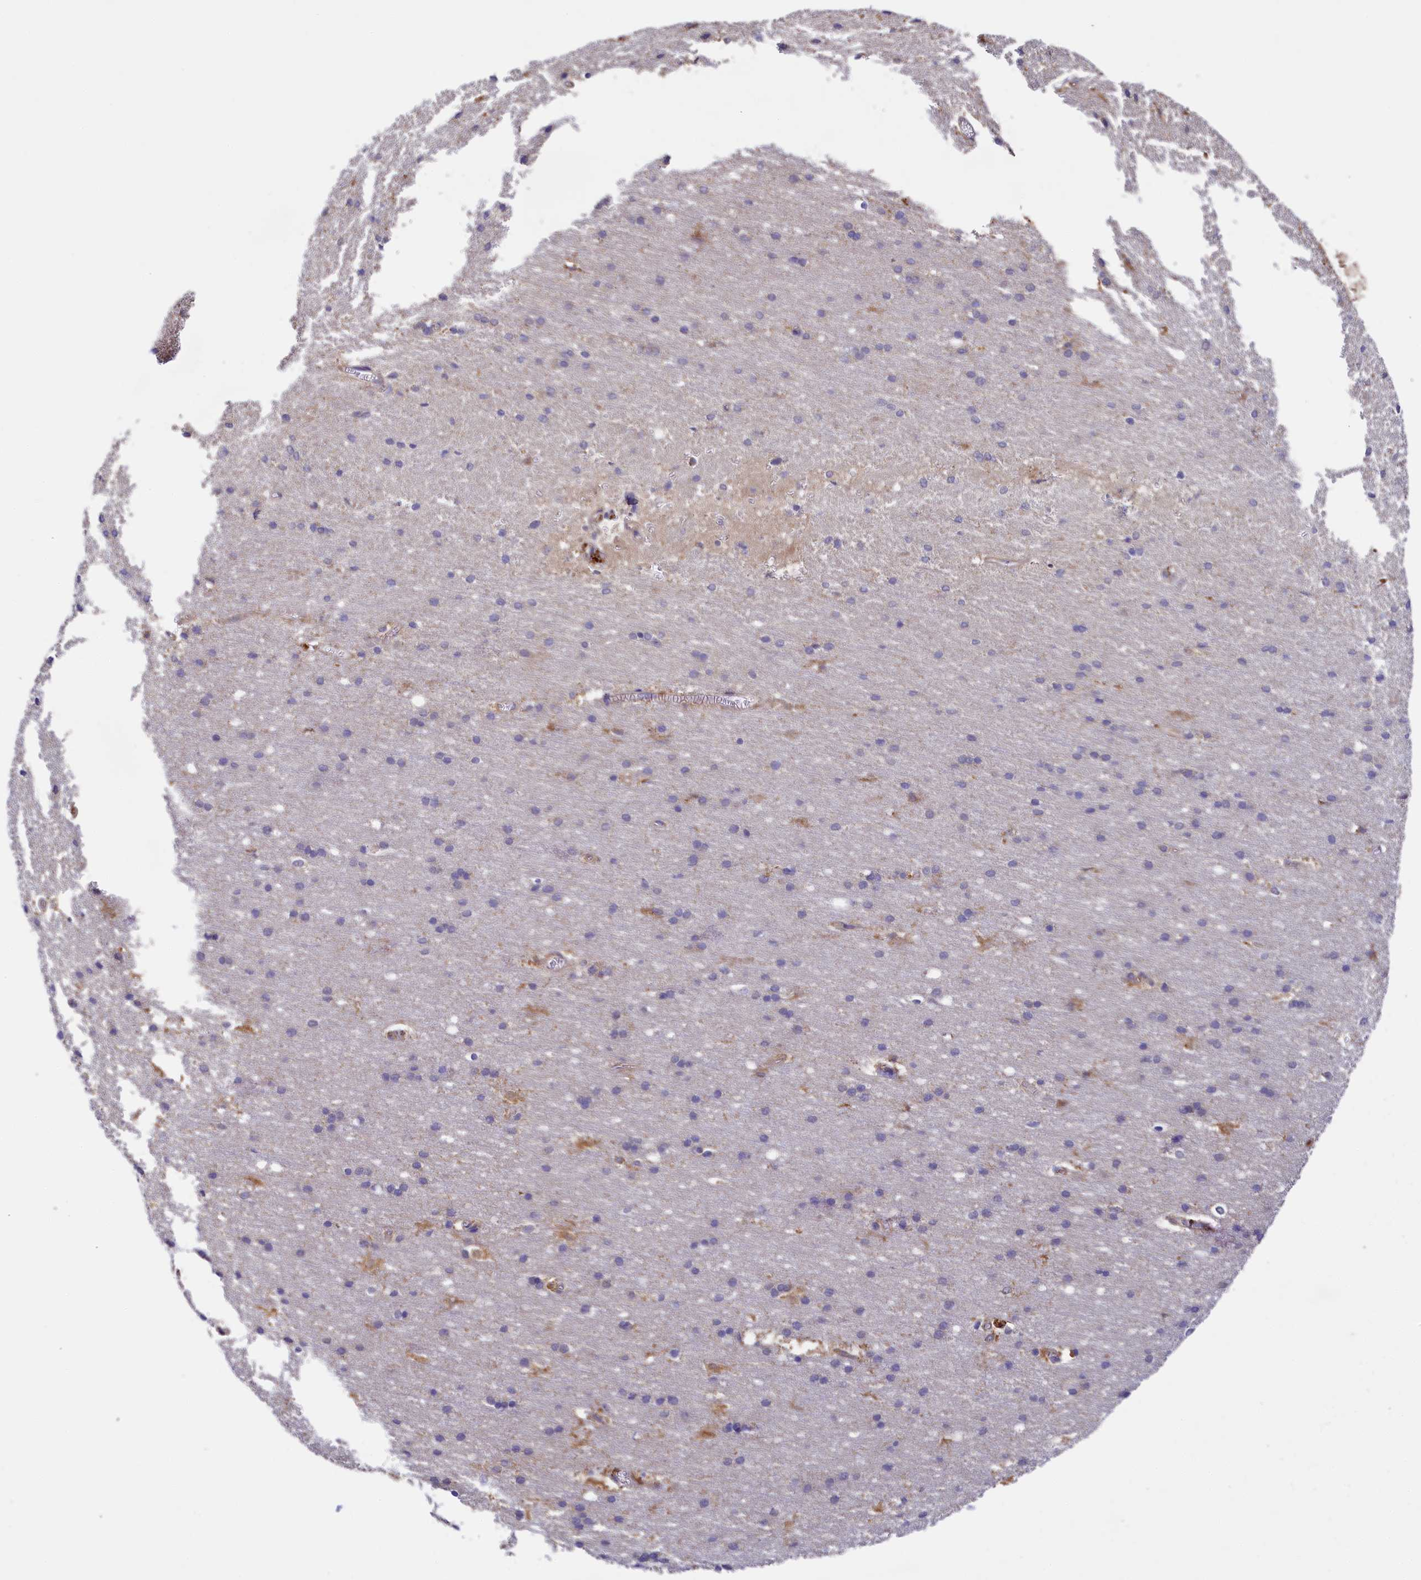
{"staining": {"intensity": "weak", "quantity": "25%-75%", "location": "cytoplasmic/membranous"}, "tissue": "cerebral cortex", "cell_type": "Endothelial cells", "image_type": "normal", "snomed": [{"axis": "morphology", "description": "Normal tissue, NOS"}, {"axis": "topography", "description": "Cerebral cortex"}], "caption": "A brown stain shows weak cytoplasmic/membranous expression of a protein in endothelial cells of normal human cerebral cortex.", "gene": "SEC31B", "patient": {"sex": "male", "age": 54}}